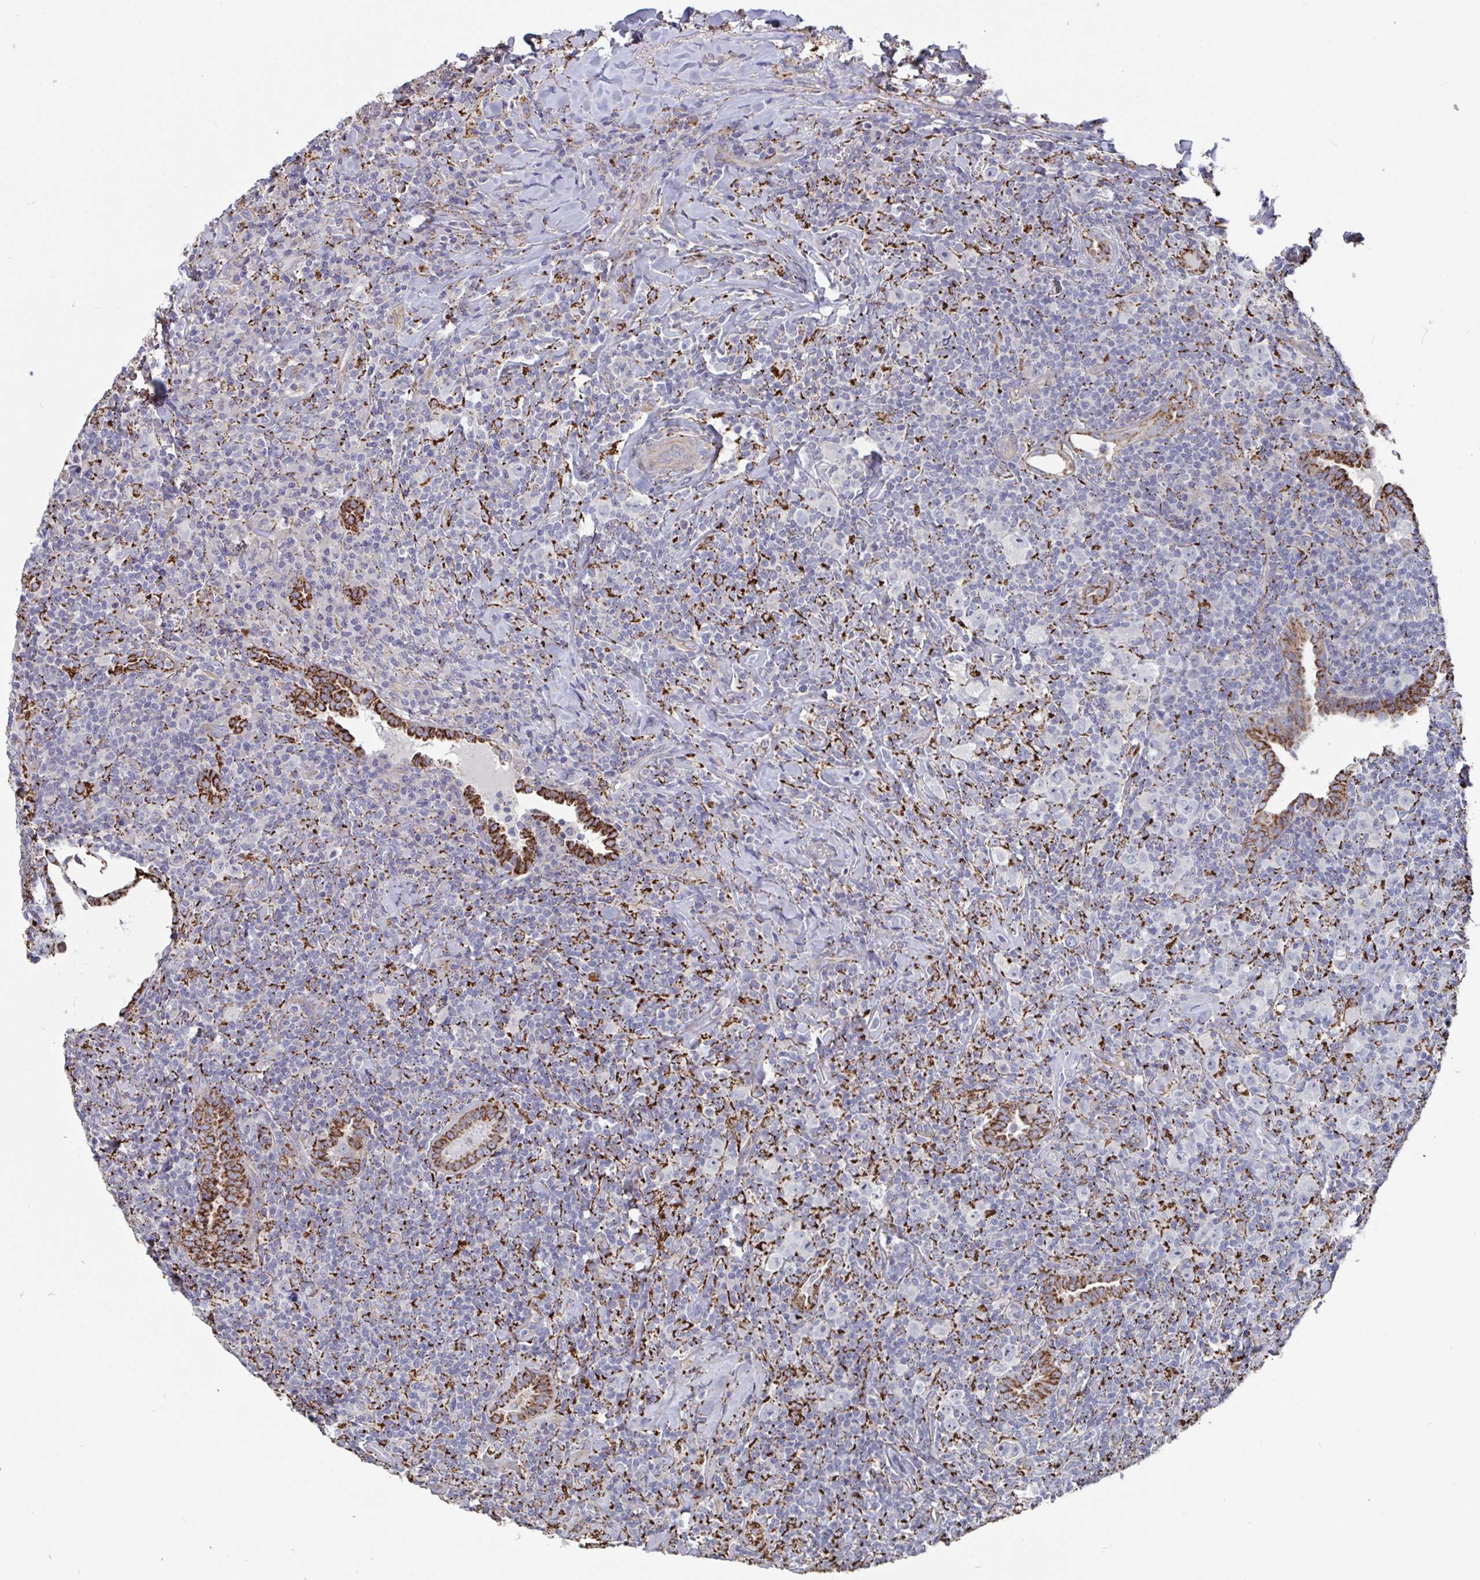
{"staining": {"intensity": "negative", "quantity": "none", "location": "none"}, "tissue": "lymphoma", "cell_type": "Tumor cells", "image_type": "cancer", "snomed": [{"axis": "morphology", "description": "Hodgkin's disease, NOS"}, {"axis": "topography", "description": "Lung"}], "caption": "High magnification brightfield microscopy of lymphoma stained with DAB (3,3'-diaminobenzidine) (brown) and counterstained with hematoxylin (blue): tumor cells show no significant staining.", "gene": "FAM156B", "patient": {"sex": "male", "age": 17}}